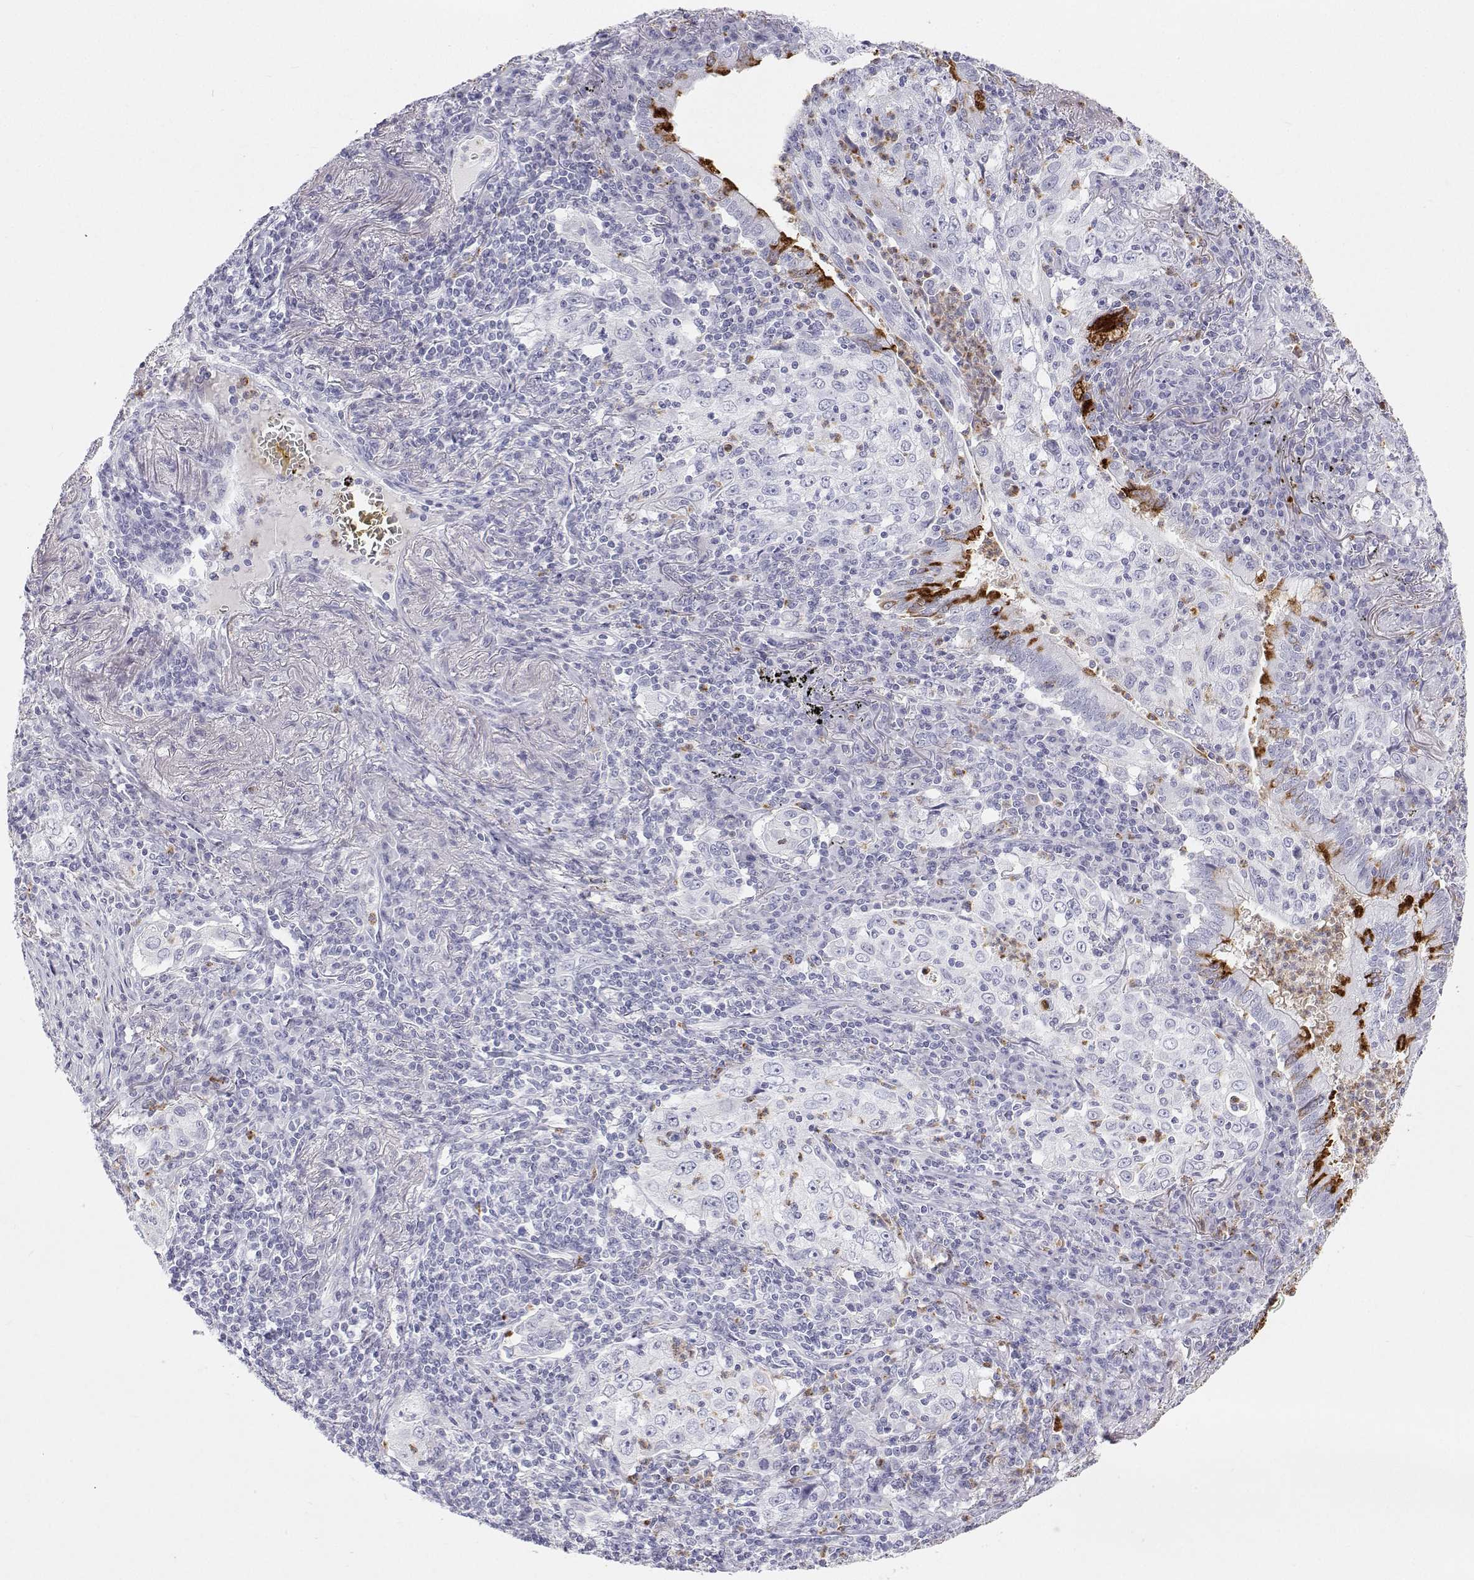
{"staining": {"intensity": "negative", "quantity": "none", "location": "none"}, "tissue": "lung cancer", "cell_type": "Tumor cells", "image_type": "cancer", "snomed": [{"axis": "morphology", "description": "Squamous cell carcinoma, NOS"}, {"axis": "topography", "description": "Lung"}], "caption": "The IHC image has no significant positivity in tumor cells of lung cancer tissue. Nuclei are stained in blue.", "gene": "SFTPB", "patient": {"sex": "male", "age": 71}}